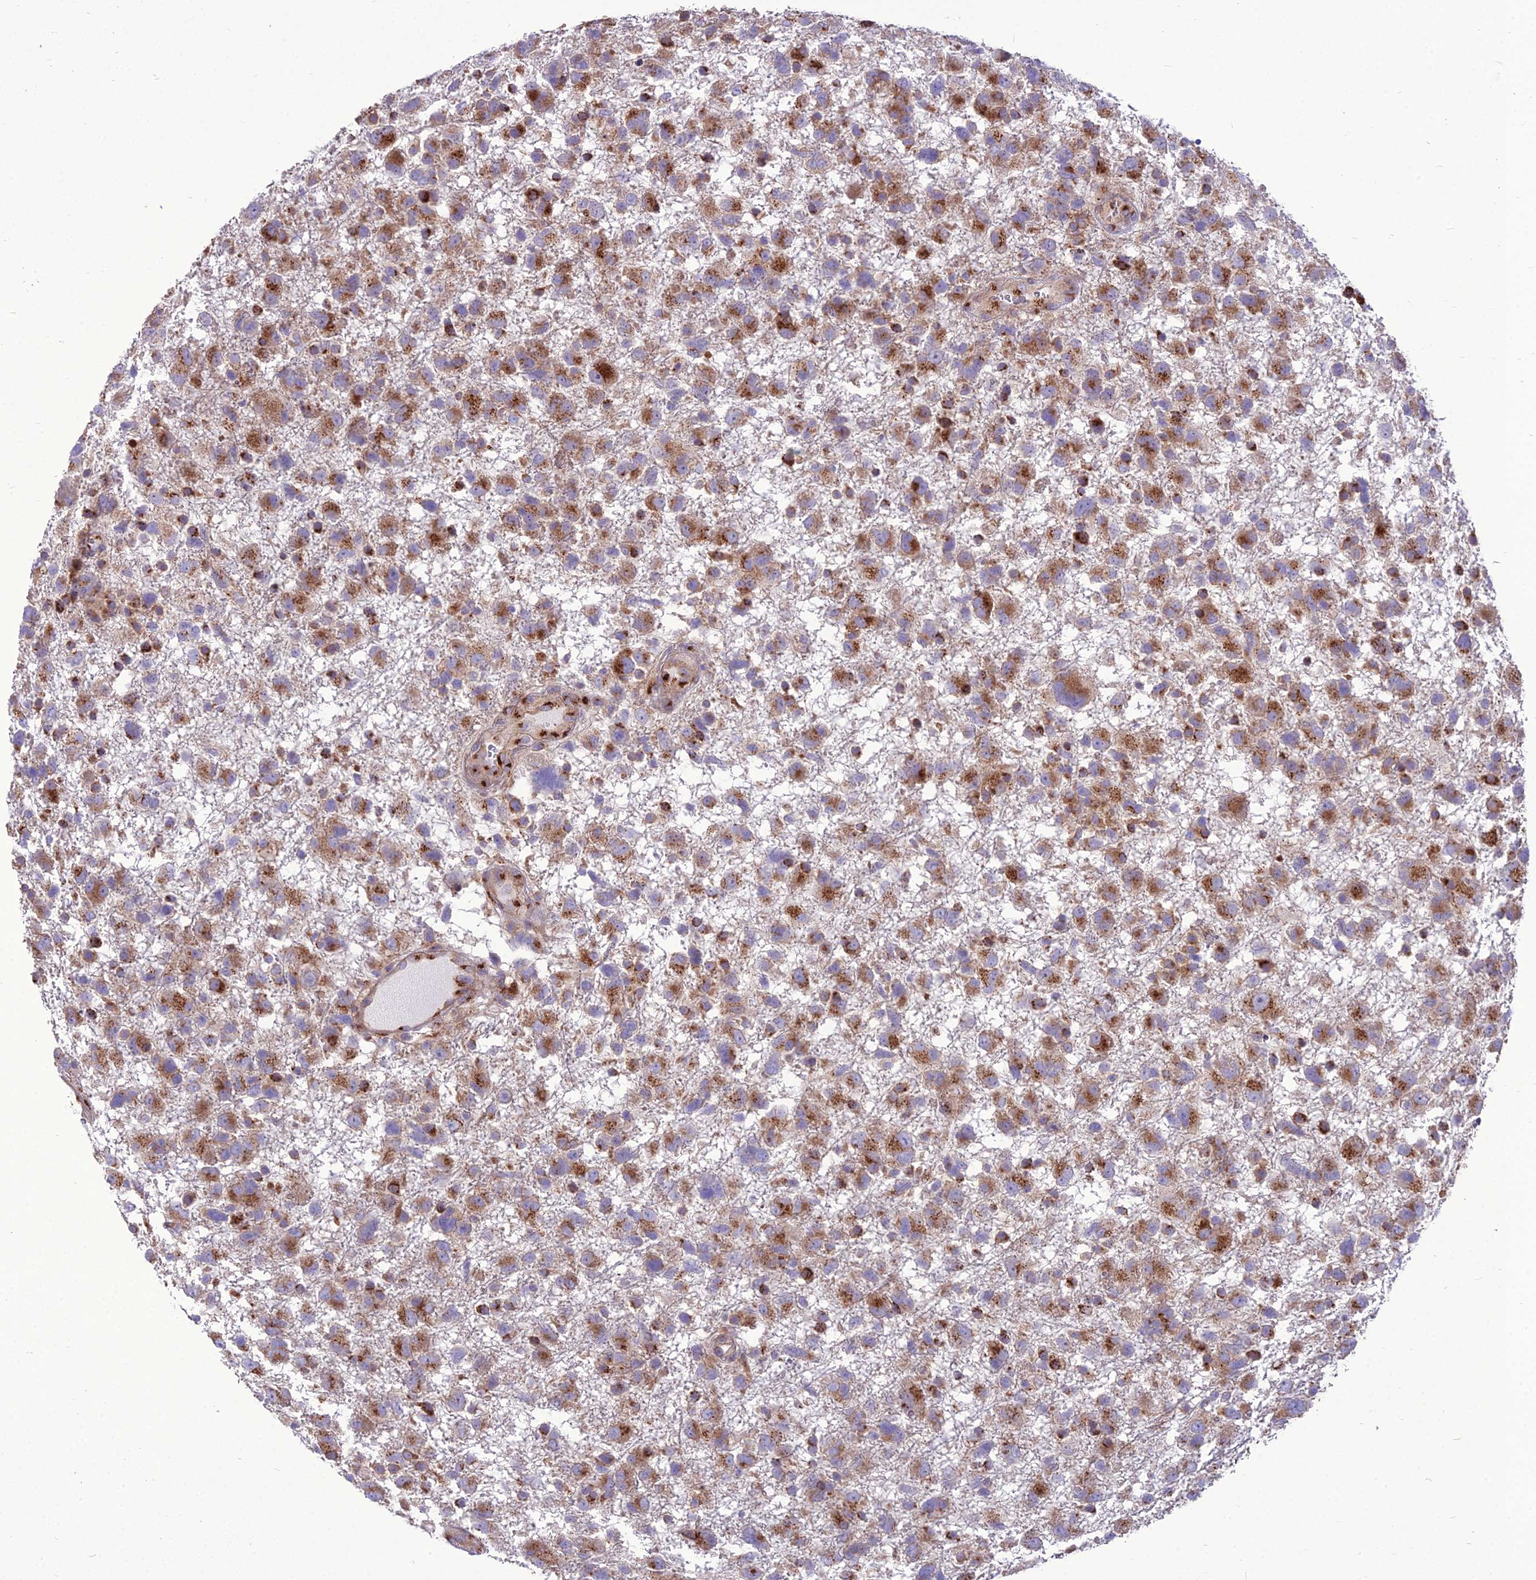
{"staining": {"intensity": "strong", "quantity": "25%-75%", "location": "cytoplasmic/membranous"}, "tissue": "glioma", "cell_type": "Tumor cells", "image_type": "cancer", "snomed": [{"axis": "morphology", "description": "Glioma, malignant, High grade"}, {"axis": "topography", "description": "Brain"}], "caption": "Malignant high-grade glioma stained for a protein displays strong cytoplasmic/membranous positivity in tumor cells.", "gene": "SPRYD7", "patient": {"sex": "male", "age": 61}}